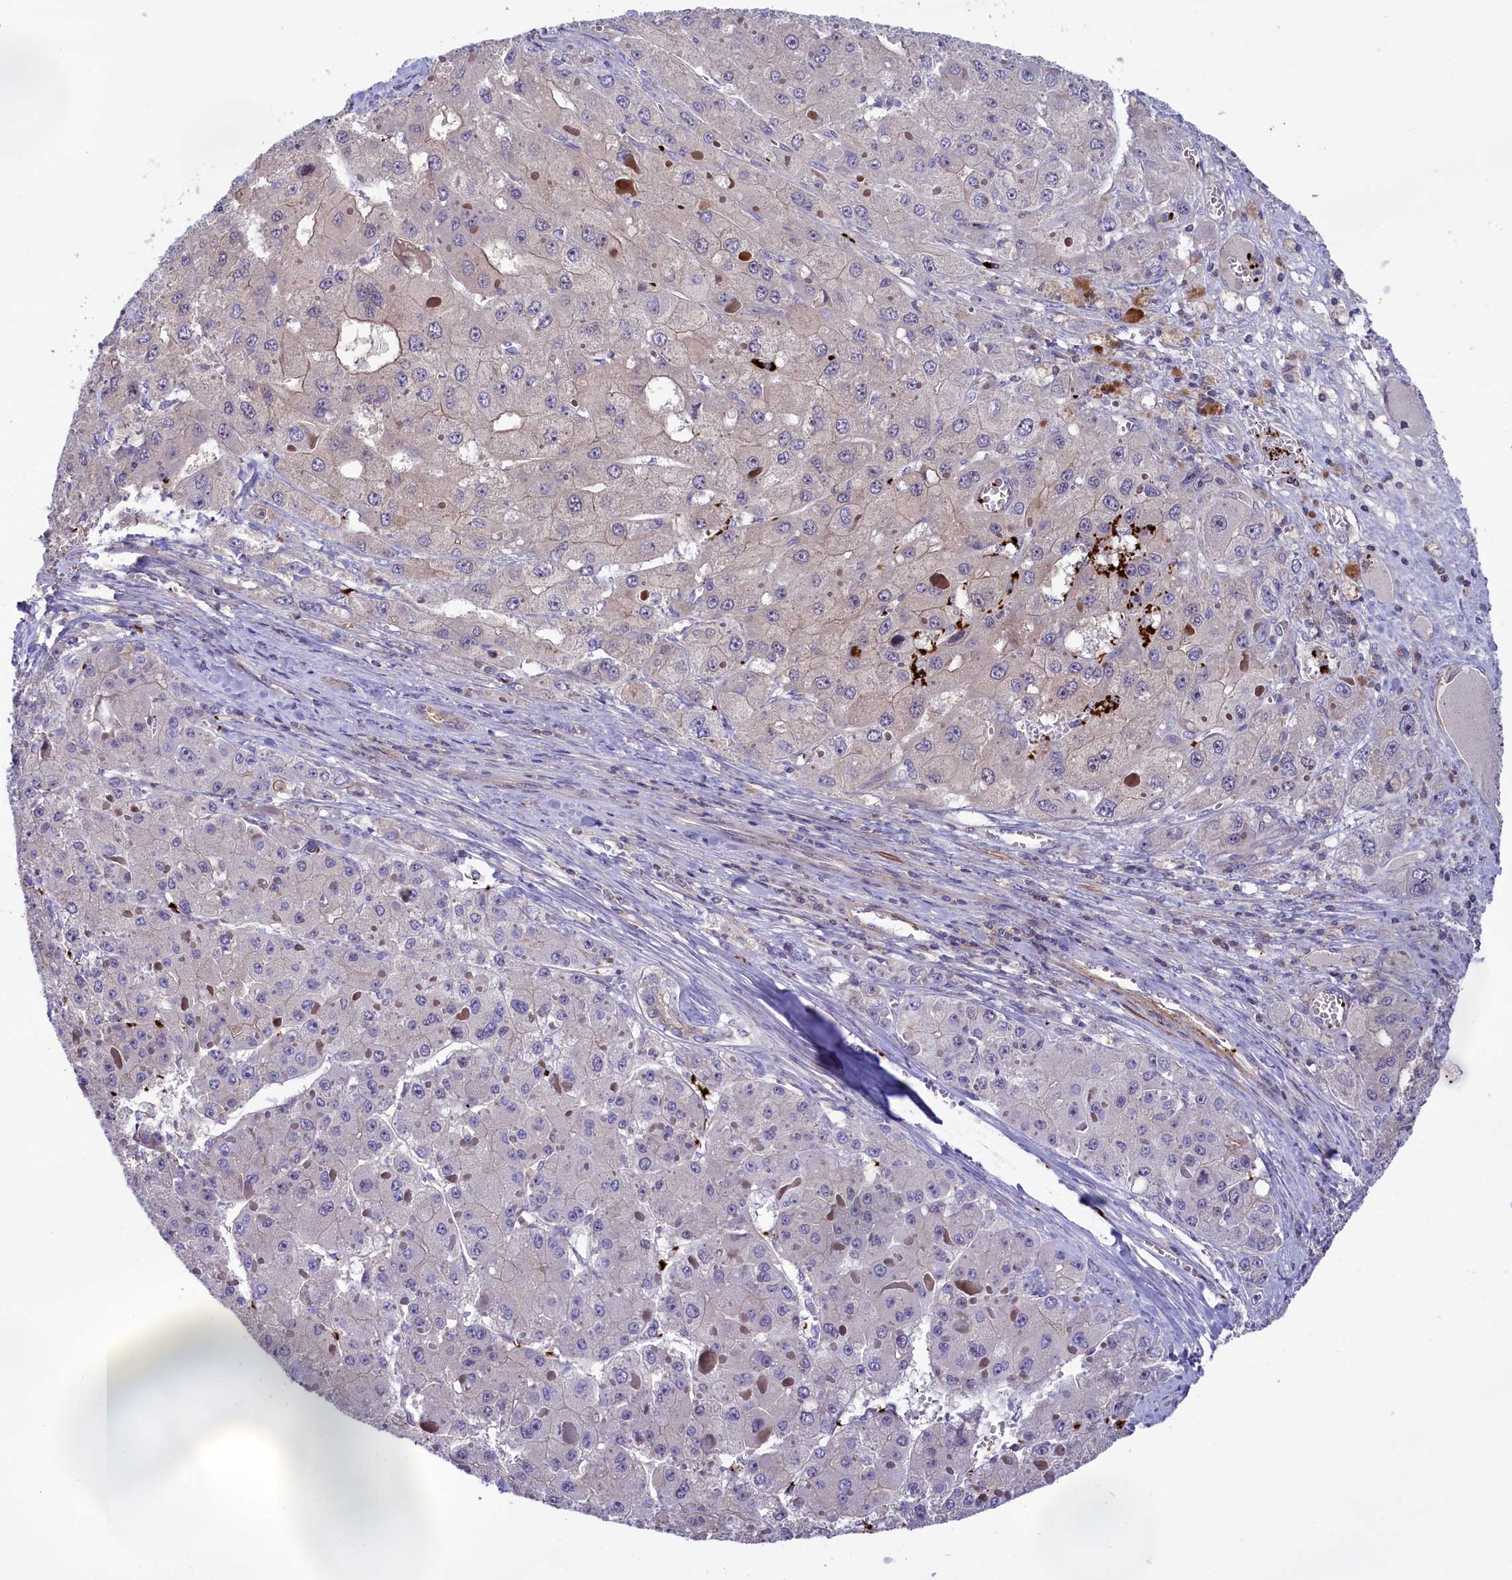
{"staining": {"intensity": "negative", "quantity": "none", "location": "none"}, "tissue": "liver cancer", "cell_type": "Tumor cells", "image_type": "cancer", "snomed": [{"axis": "morphology", "description": "Carcinoma, Hepatocellular, NOS"}, {"axis": "topography", "description": "Liver"}], "caption": "Immunohistochemical staining of liver cancer reveals no significant positivity in tumor cells. The staining is performed using DAB (3,3'-diaminobenzidine) brown chromogen with nuclei counter-stained in using hematoxylin.", "gene": "HEATR3", "patient": {"sex": "female", "age": 73}}